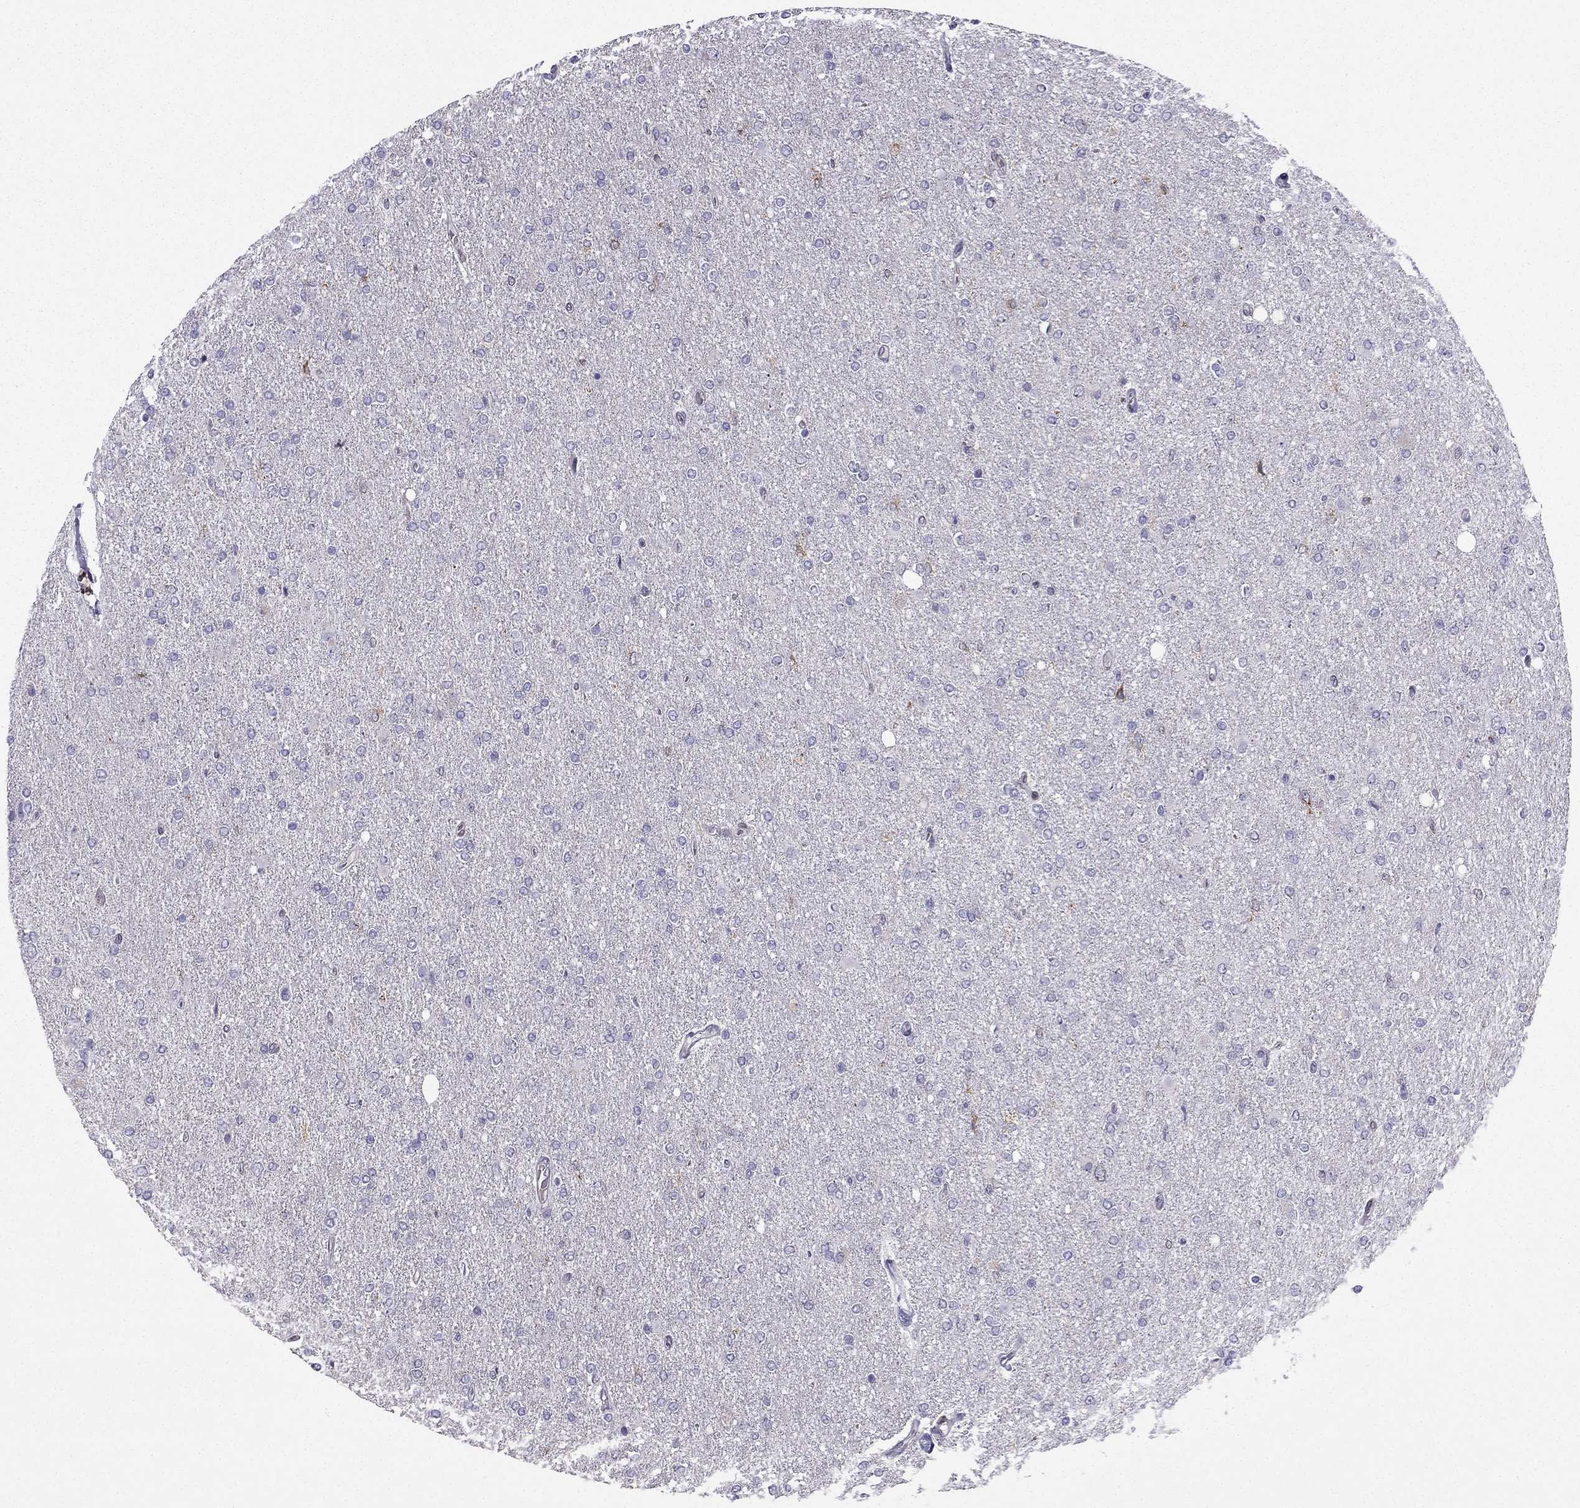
{"staining": {"intensity": "negative", "quantity": "none", "location": "none"}, "tissue": "glioma", "cell_type": "Tumor cells", "image_type": "cancer", "snomed": [{"axis": "morphology", "description": "Glioma, malignant, High grade"}, {"axis": "topography", "description": "Cerebral cortex"}], "caption": "Tumor cells show no significant protein positivity in glioma.", "gene": "IKBIP", "patient": {"sex": "male", "age": 70}}